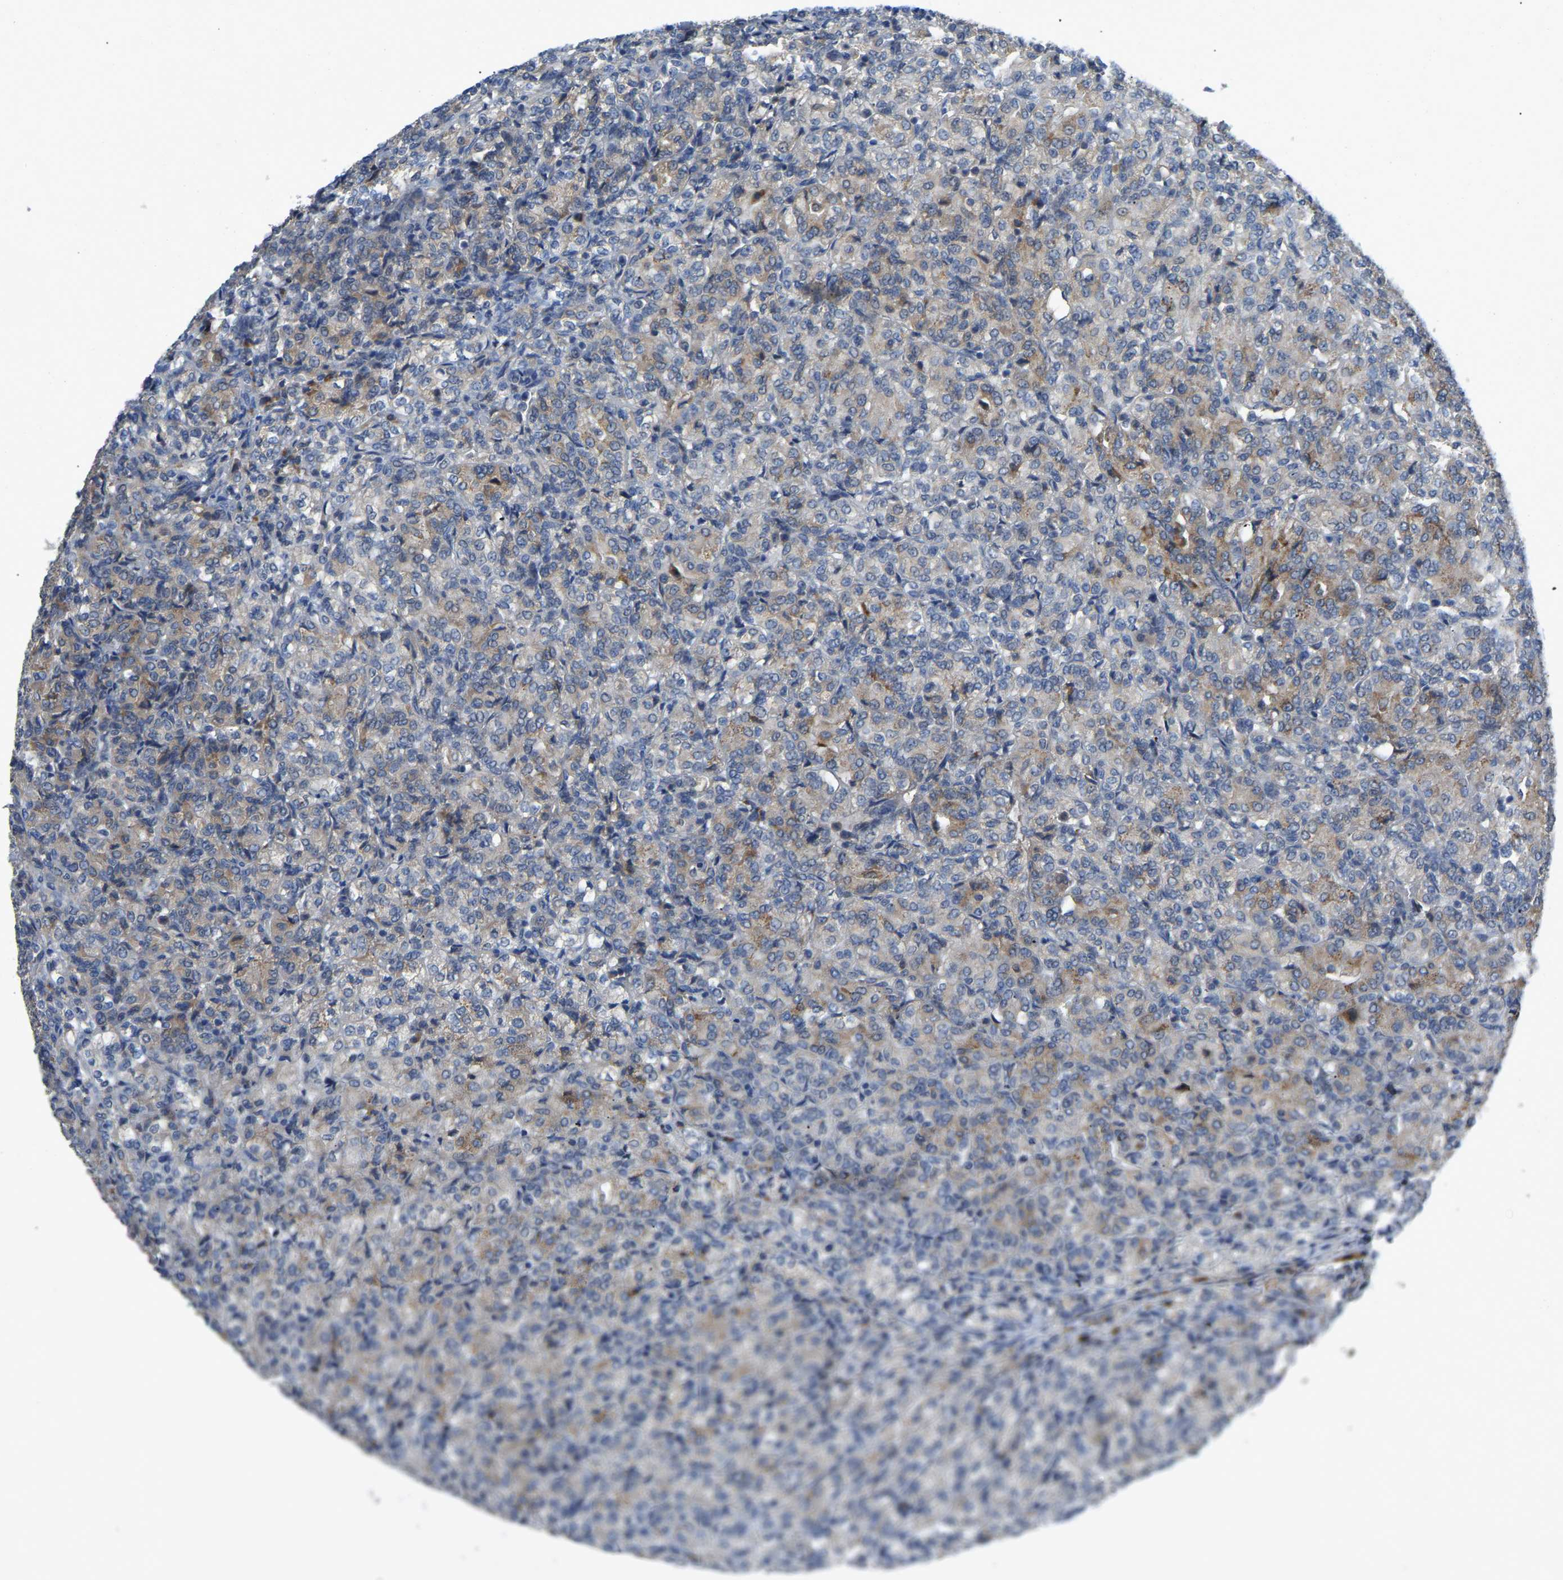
{"staining": {"intensity": "weak", "quantity": "<25%", "location": "cytoplasmic/membranous"}, "tissue": "renal cancer", "cell_type": "Tumor cells", "image_type": "cancer", "snomed": [{"axis": "morphology", "description": "Adenocarcinoma, NOS"}, {"axis": "topography", "description": "Kidney"}], "caption": "Adenocarcinoma (renal) was stained to show a protein in brown. There is no significant expression in tumor cells.", "gene": "FHIT", "patient": {"sex": "male", "age": 77}}